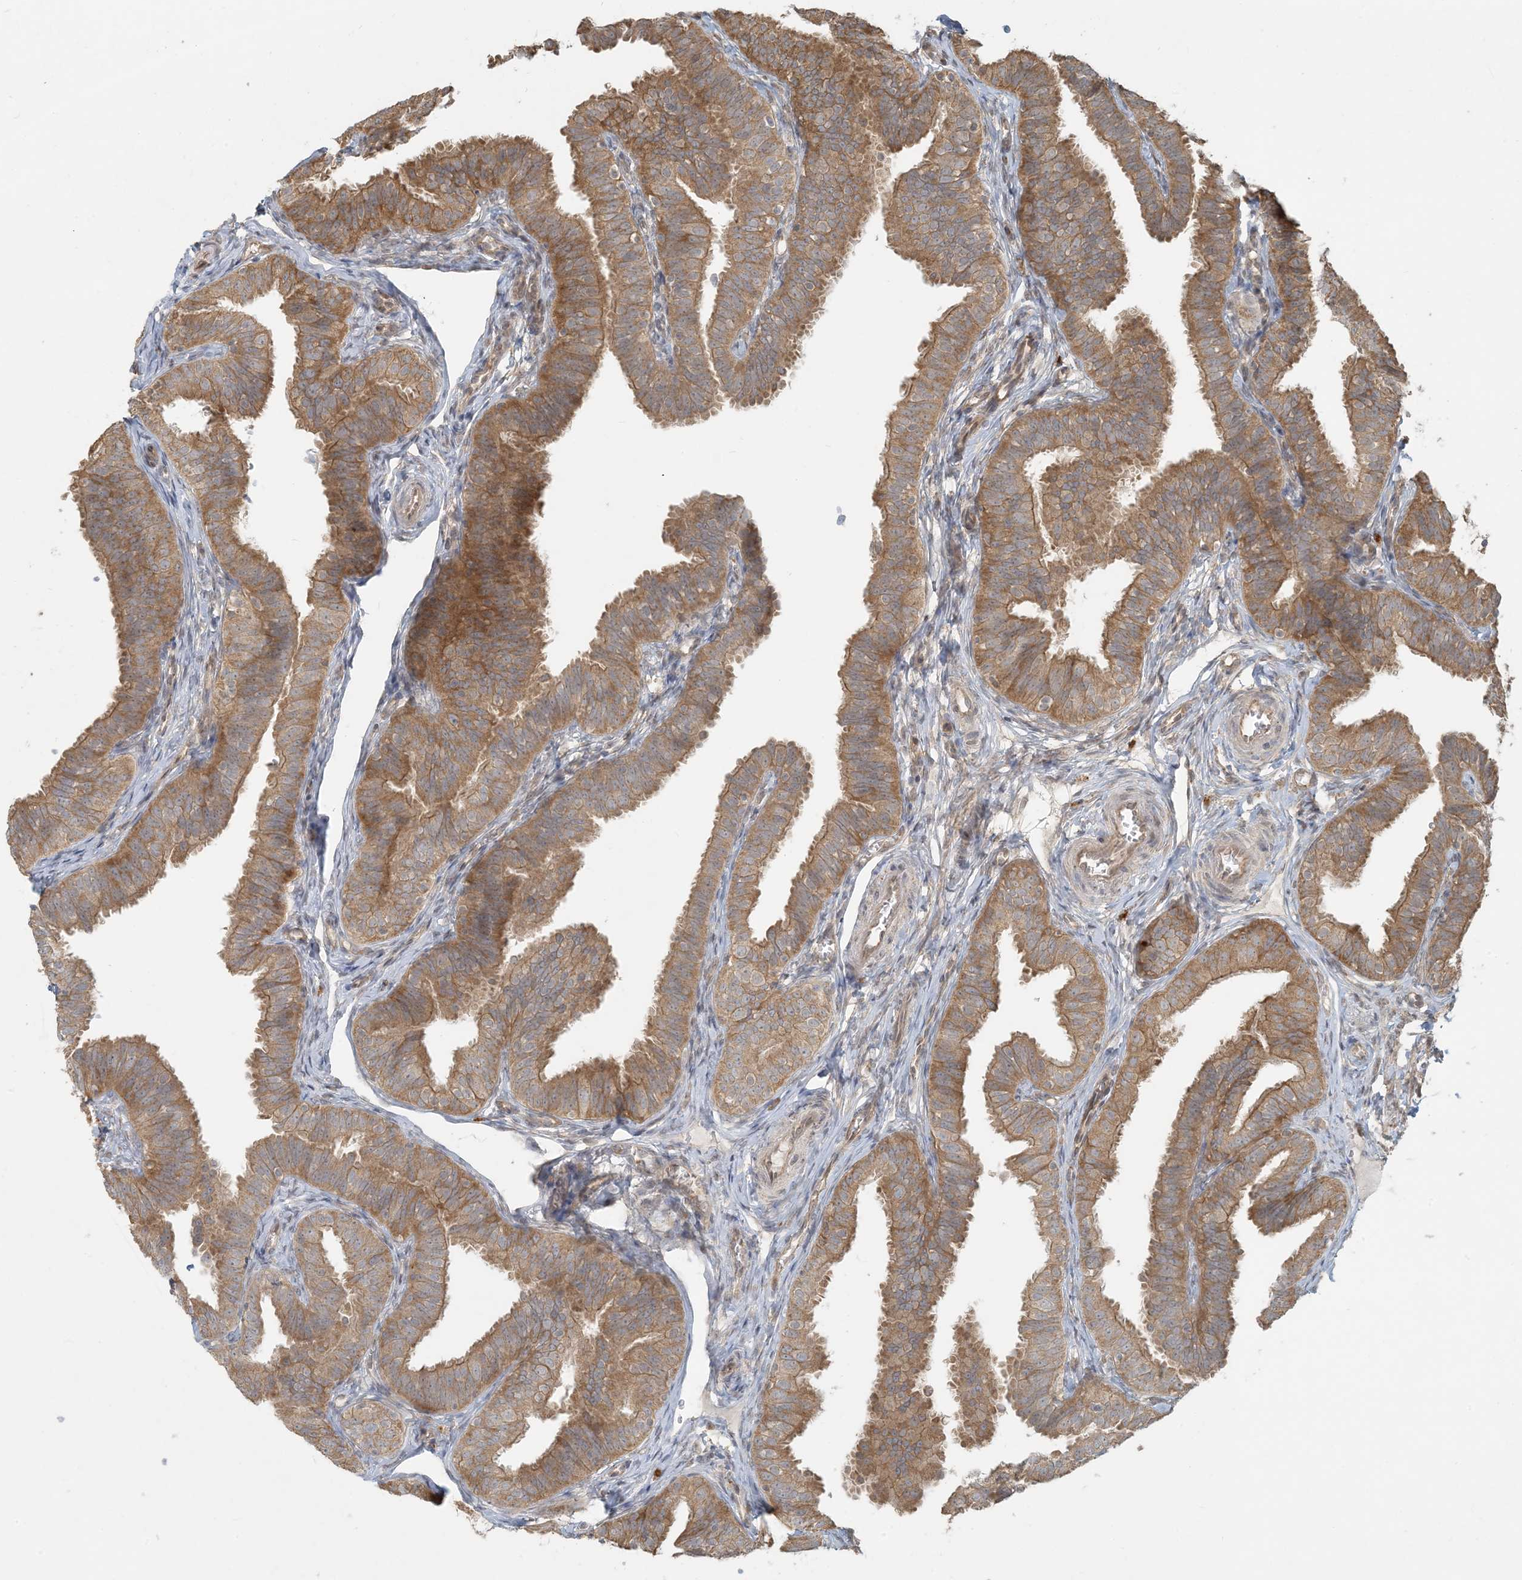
{"staining": {"intensity": "moderate", "quantity": ">75%", "location": "cytoplasmic/membranous"}, "tissue": "fallopian tube", "cell_type": "Glandular cells", "image_type": "normal", "snomed": [{"axis": "morphology", "description": "Normal tissue, NOS"}, {"axis": "topography", "description": "Fallopian tube"}], "caption": "IHC image of benign human fallopian tube stained for a protein (brown), which reveals medium levels of moderate cytoplasmic/membranous expression in about >75% of glandular cells.", "gene": "BCORL1", "patient": {"sex": "female", "age": 35}}